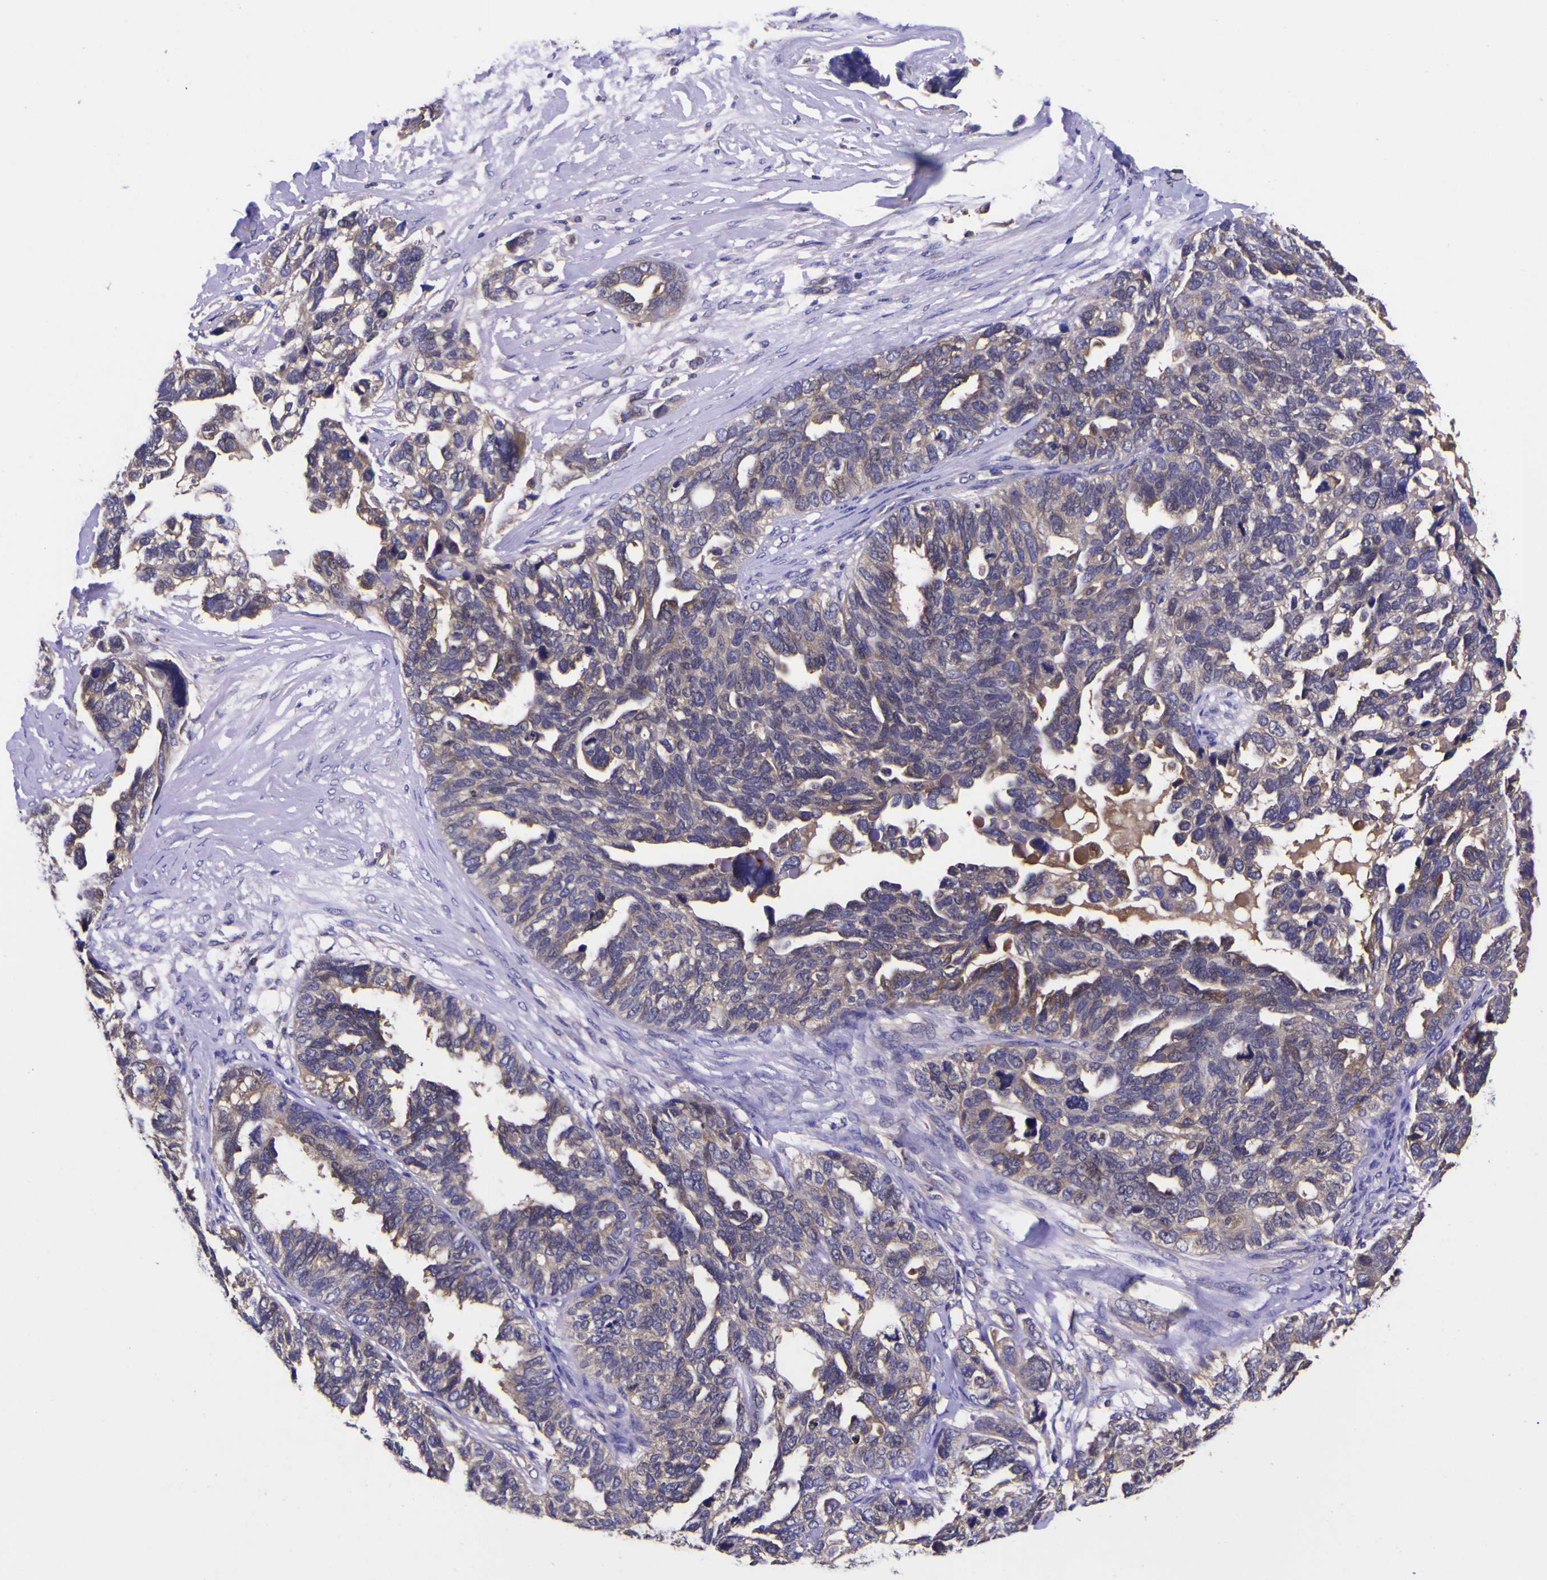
{"staining": {"intensity": "negative", "quantity": "none", "location": "none"}, "tissue": "ovarian cancer", "cell_type": "Tumor cells", "image_type": "cancer", "snomed": [{"axis": "morphology", "description": "Cystadenocarcinoma, serous, NOS"}, {"axis": "topography", "description": "Ovary"}], "caption": "Human ovarian cancer (serous cystadenocarcinoma) stained for a protein using immunohistochemistry (IHC) displays no expression in tumor cells.", "gene": "MAPK14", "patient": {"sex": "female", "age": 79}}